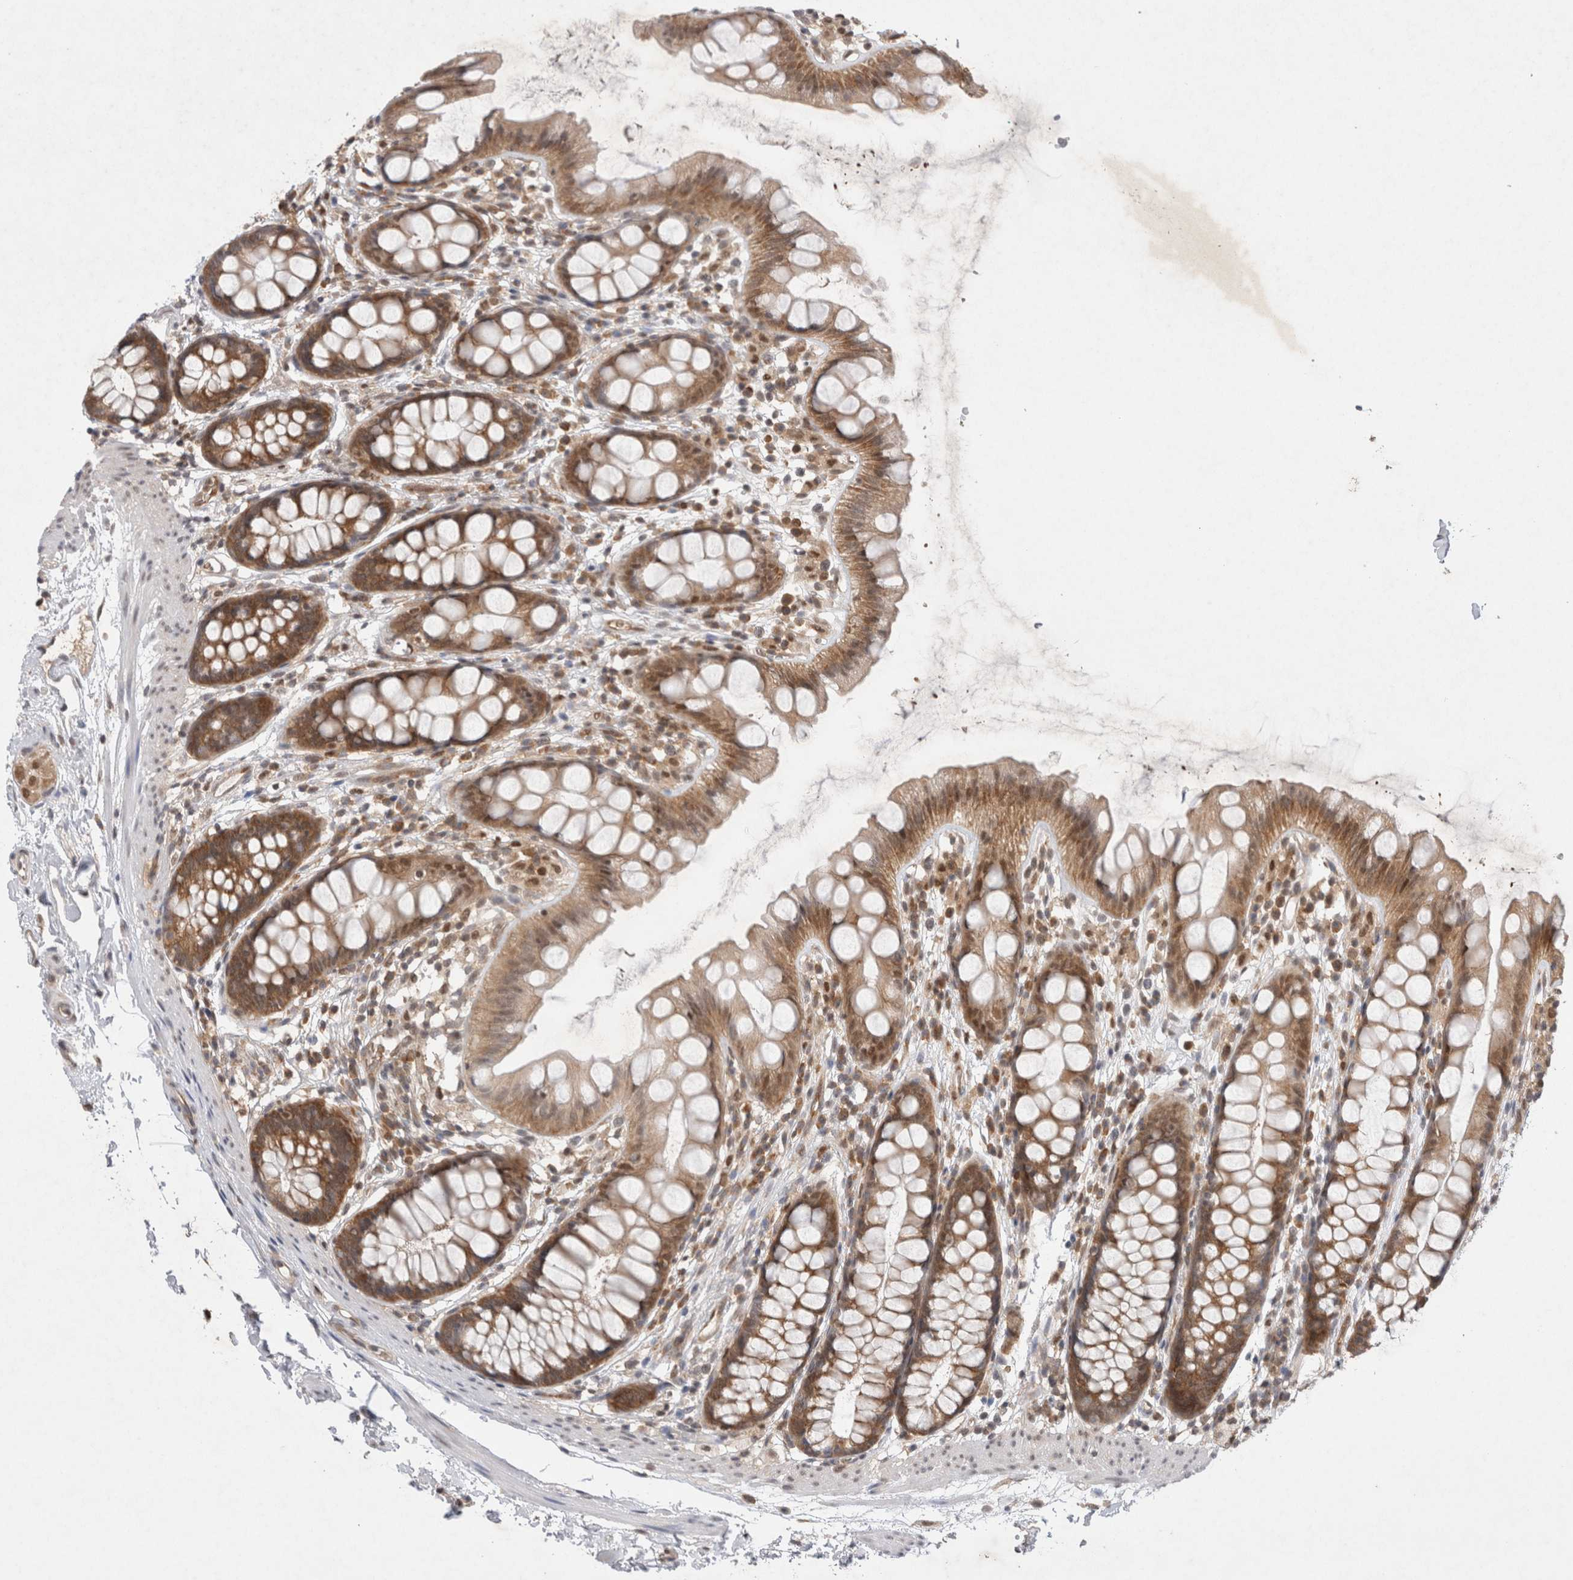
{"staining": {"intensity": "moderate", "quantity": ">75%", "location": "cytoplasmic/membranous"}, "tissue": "rectum", "cell_type": "Glandular cells", "image_type": "normal", "snomed": [{"axis": "morphology", "description": "Normal tissue, NOS"}, {"axis": "topography", "description": "Rectum"}], "caption": "Approximately >75% of glandular cells in normal human rectum show moderate cytoplasmic/membranous protein expression as visualized by brown immunohistochemical staining.", "gene": "EIF3E", "patient": {"sex": "female", "age": 65}}